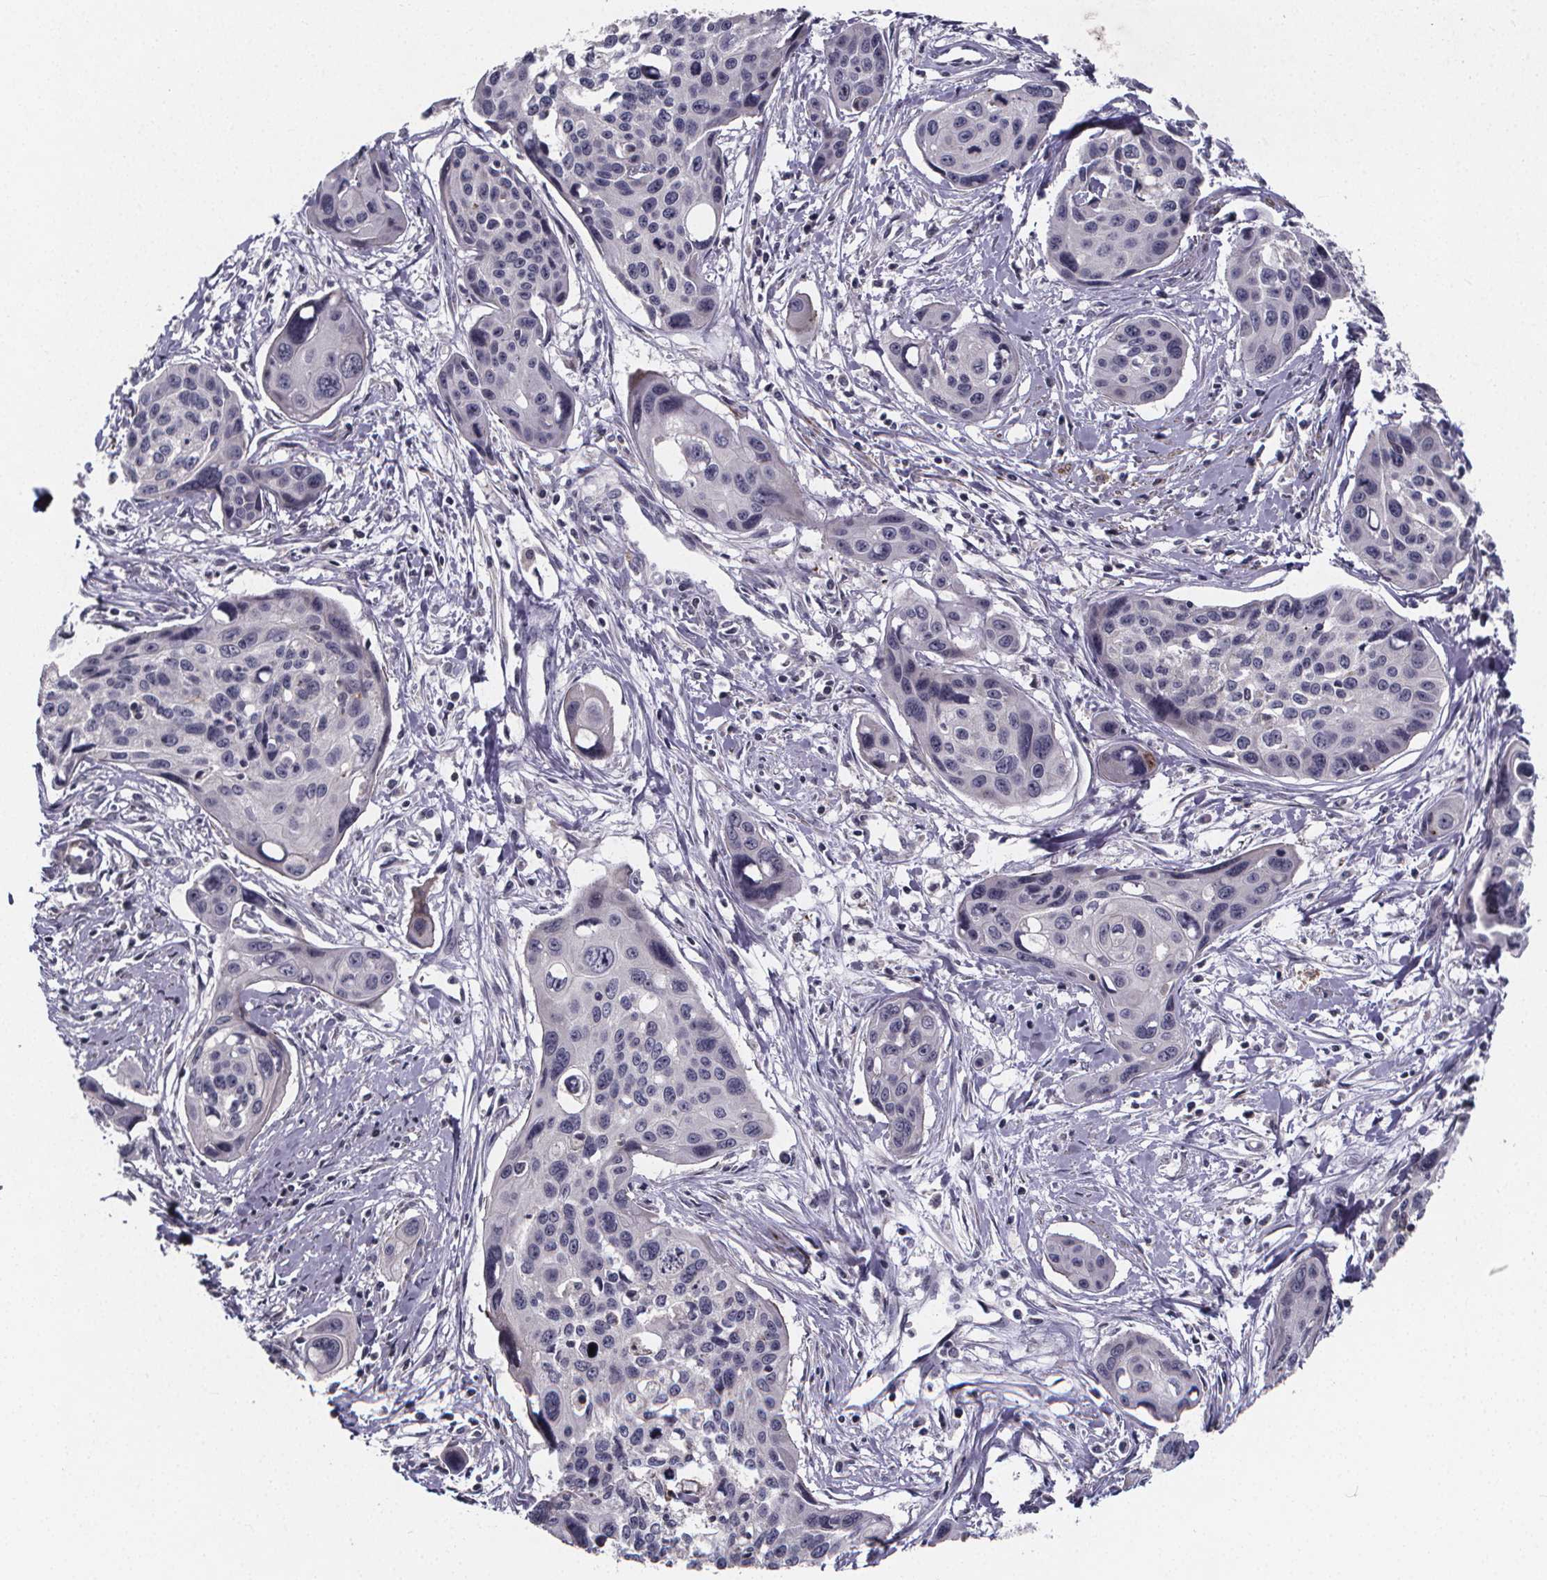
{"staining": {"intensity": "negative", "quantity": "none", "location": "none"}, "tissue": "cervical cancer", "cell_type": "Tumor cells", "image_type": "cancer", "snomed": [{"axis": "morphology", "description": "Squamous cell carcinoma, NOS"}, {"axis": "topography", "description": "Cervix"}], "caption": "Immunohistochemistry histopathology image of cervical cancer stained for a protein (brown), which shows no expression in tumor cells. Nuclei are stained in blue.", "gene": "FBXW2", "patient": {"sex": "female", "age": 31}}